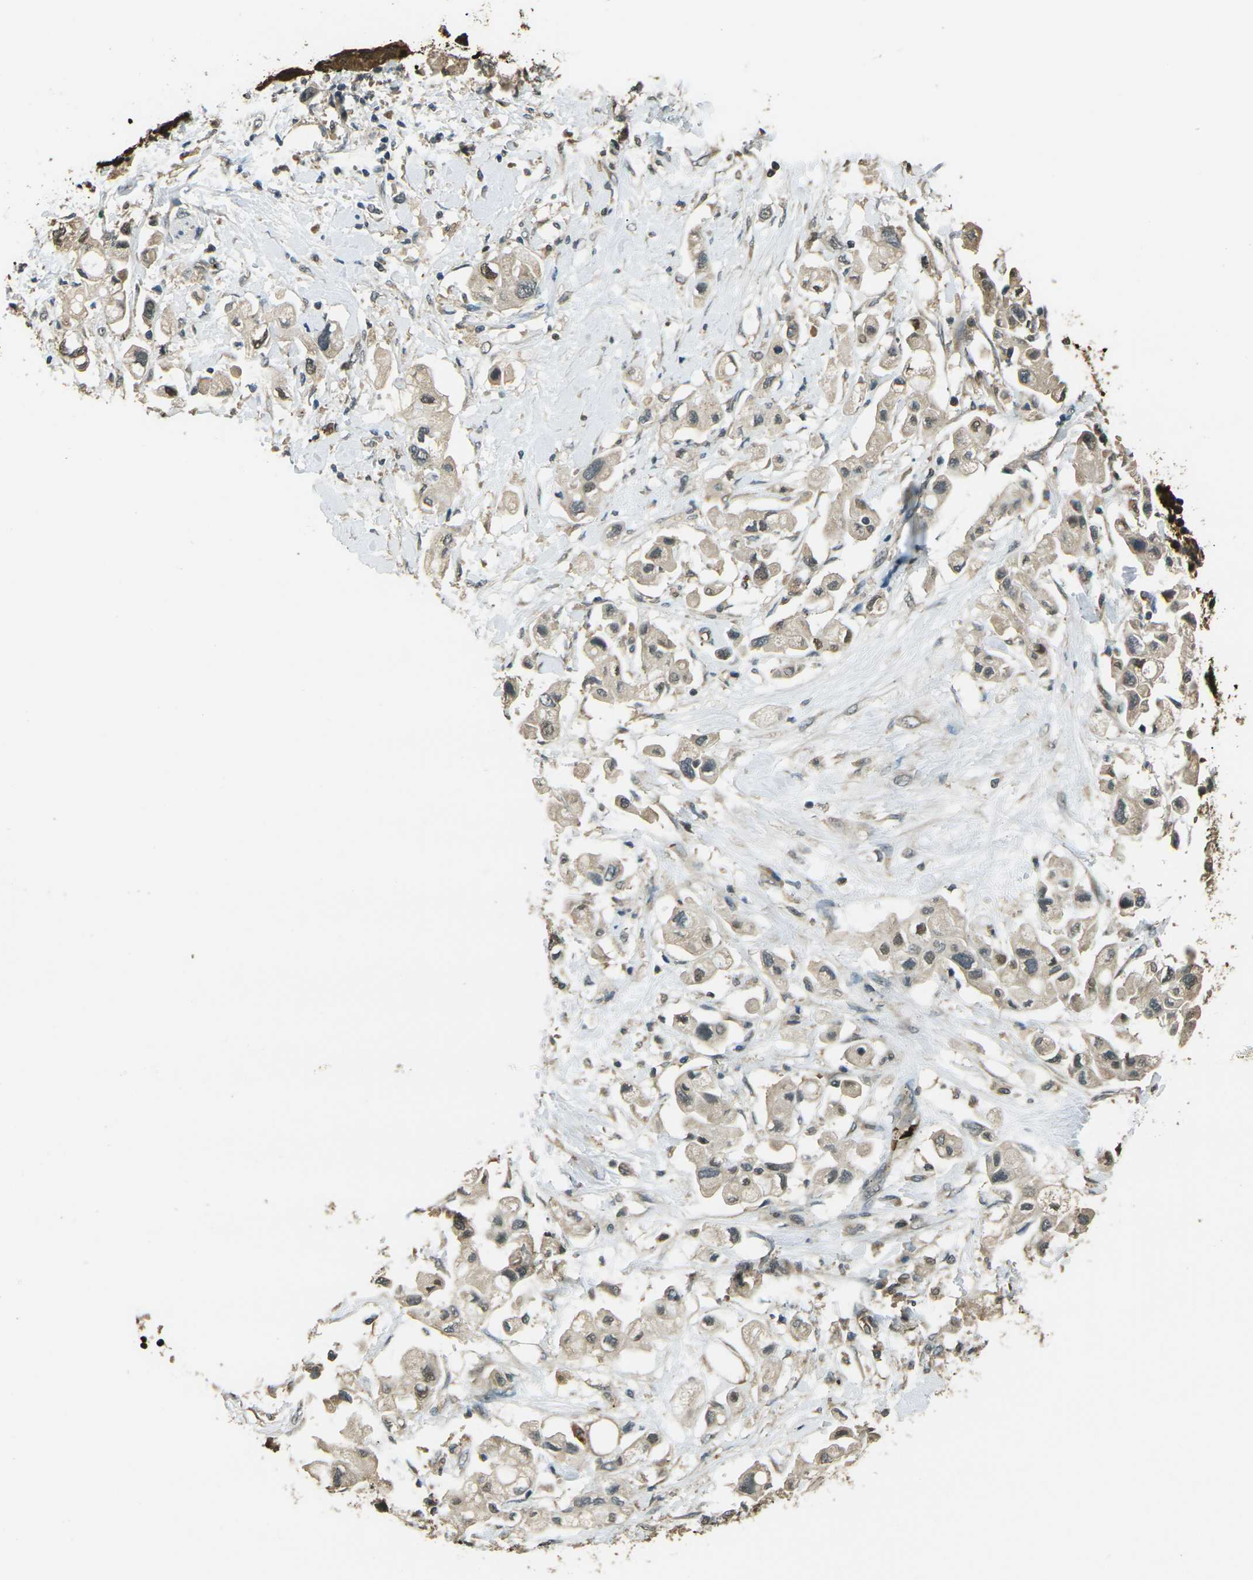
{"staining": {"intensity": "weak", "quantity": ">75%", "location": "cytoplasmic/membranous,nuclear"}, "tissue": "pancreatic cancer", "cell_type": "Tumor cells", "image_type": "cancer", "snomed": [{"axis": "morphology", "description": "Adenocarcinoma, NOS"}, {"axis": "topography", "description": "Pancreas"}], "caption": "Immunohistochemical staining of pancreatic cancer demonstrates low levels of weak cytoplasmic/membranous and nuclear positivity in about >75% of tumor cells.", "gene": "TOR1A", "patient": {"sex": "female", "age": 56}}